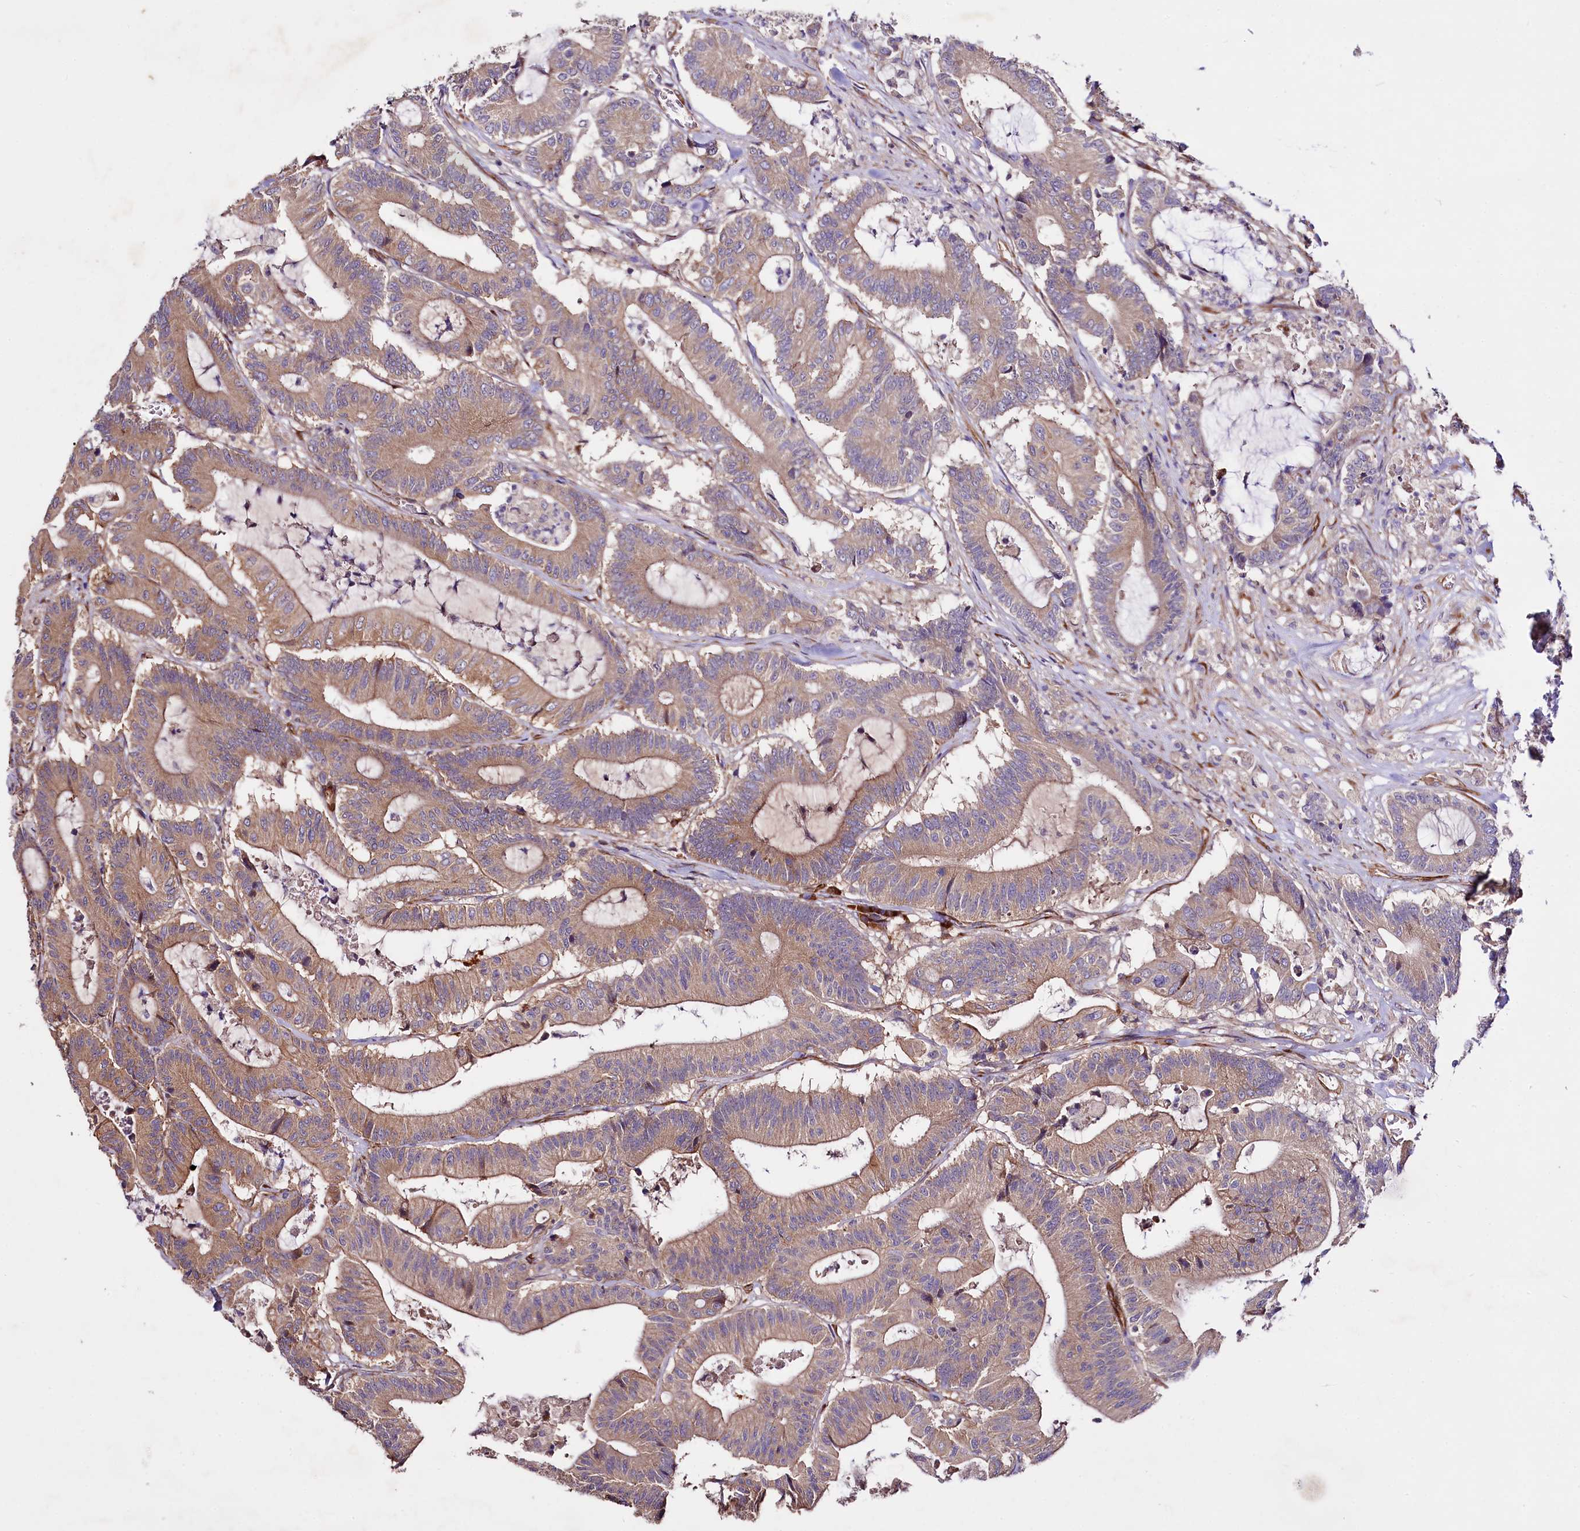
{"staining": {"intensity": "weak", "quantity": ">75%", "location": "cytoplasmic/membranous"}, "tissue": "colorectal cancer", "cell_type": "Tumor cells", "image_type": "cancer", "snomed": [{"axis": "morphology", "description": "Adenocarcinoma, NOS"}, {"axis": "topography", "description": "Colon"}], "caption": "DAB (3,3'-diaminobenzidine) immunohistochemical staining of adenocarcinoma (colorectal) reveals weak cytoplasmic/membranous protein expression in about >75% of tumor cells.", "gene": "SPATS2", "patient": {"sex": "female", "age": 84}}